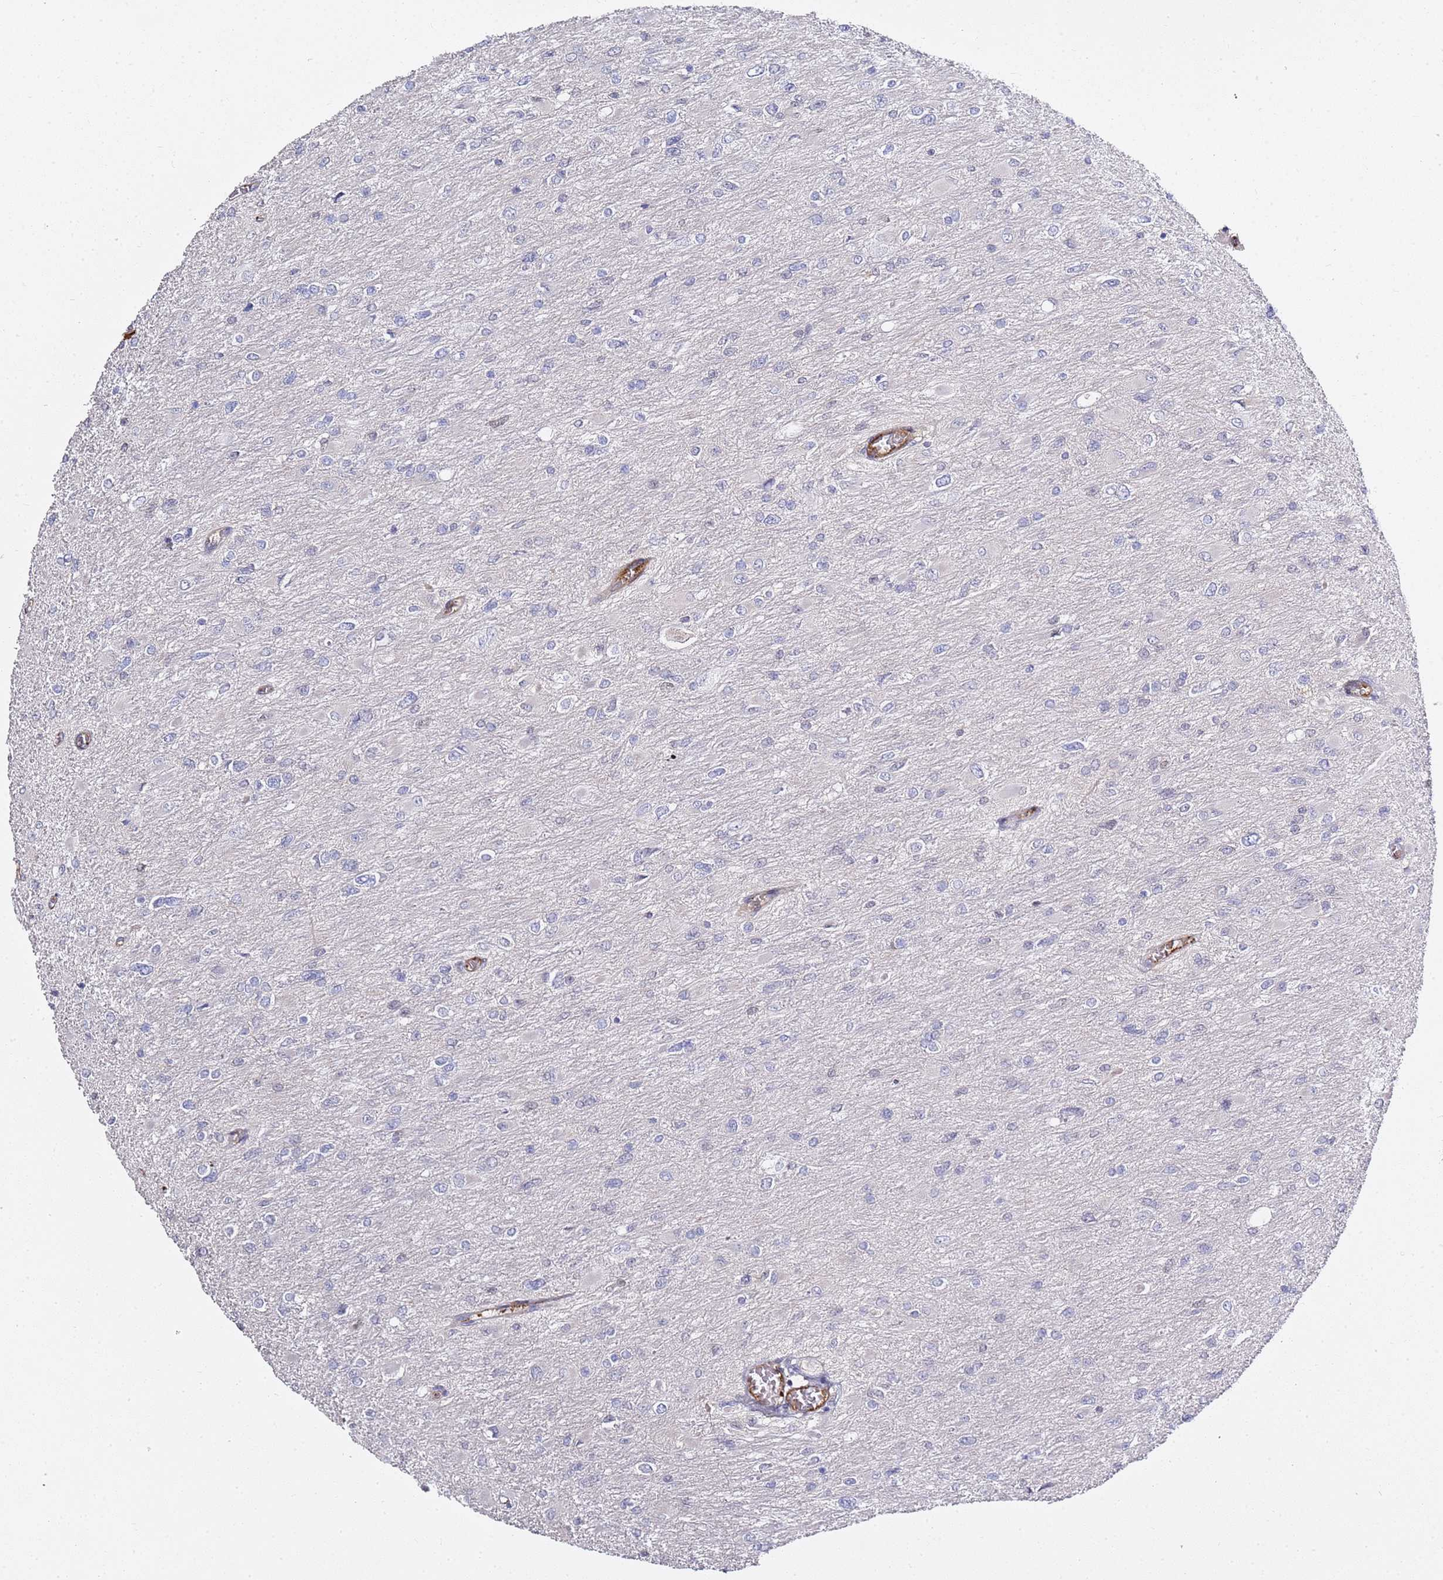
{"staining": {"intensity": "negative", "quantity": "none", "location": "none"}, "tissue": "glioma", "cell_type": "Tumor cells", "image_type": "cancer", "snomed": [{"axis": "morphology", "description": "Glioma, malignant, High grade"}, {"axis": "topography", "description": "Cerebral cortex"}], "caption": "Glioma stained for a protein using IHC displays no staining tumor cells.", "gene": "EPS8L1", "patient": {"sex": "female", "age": 36}}